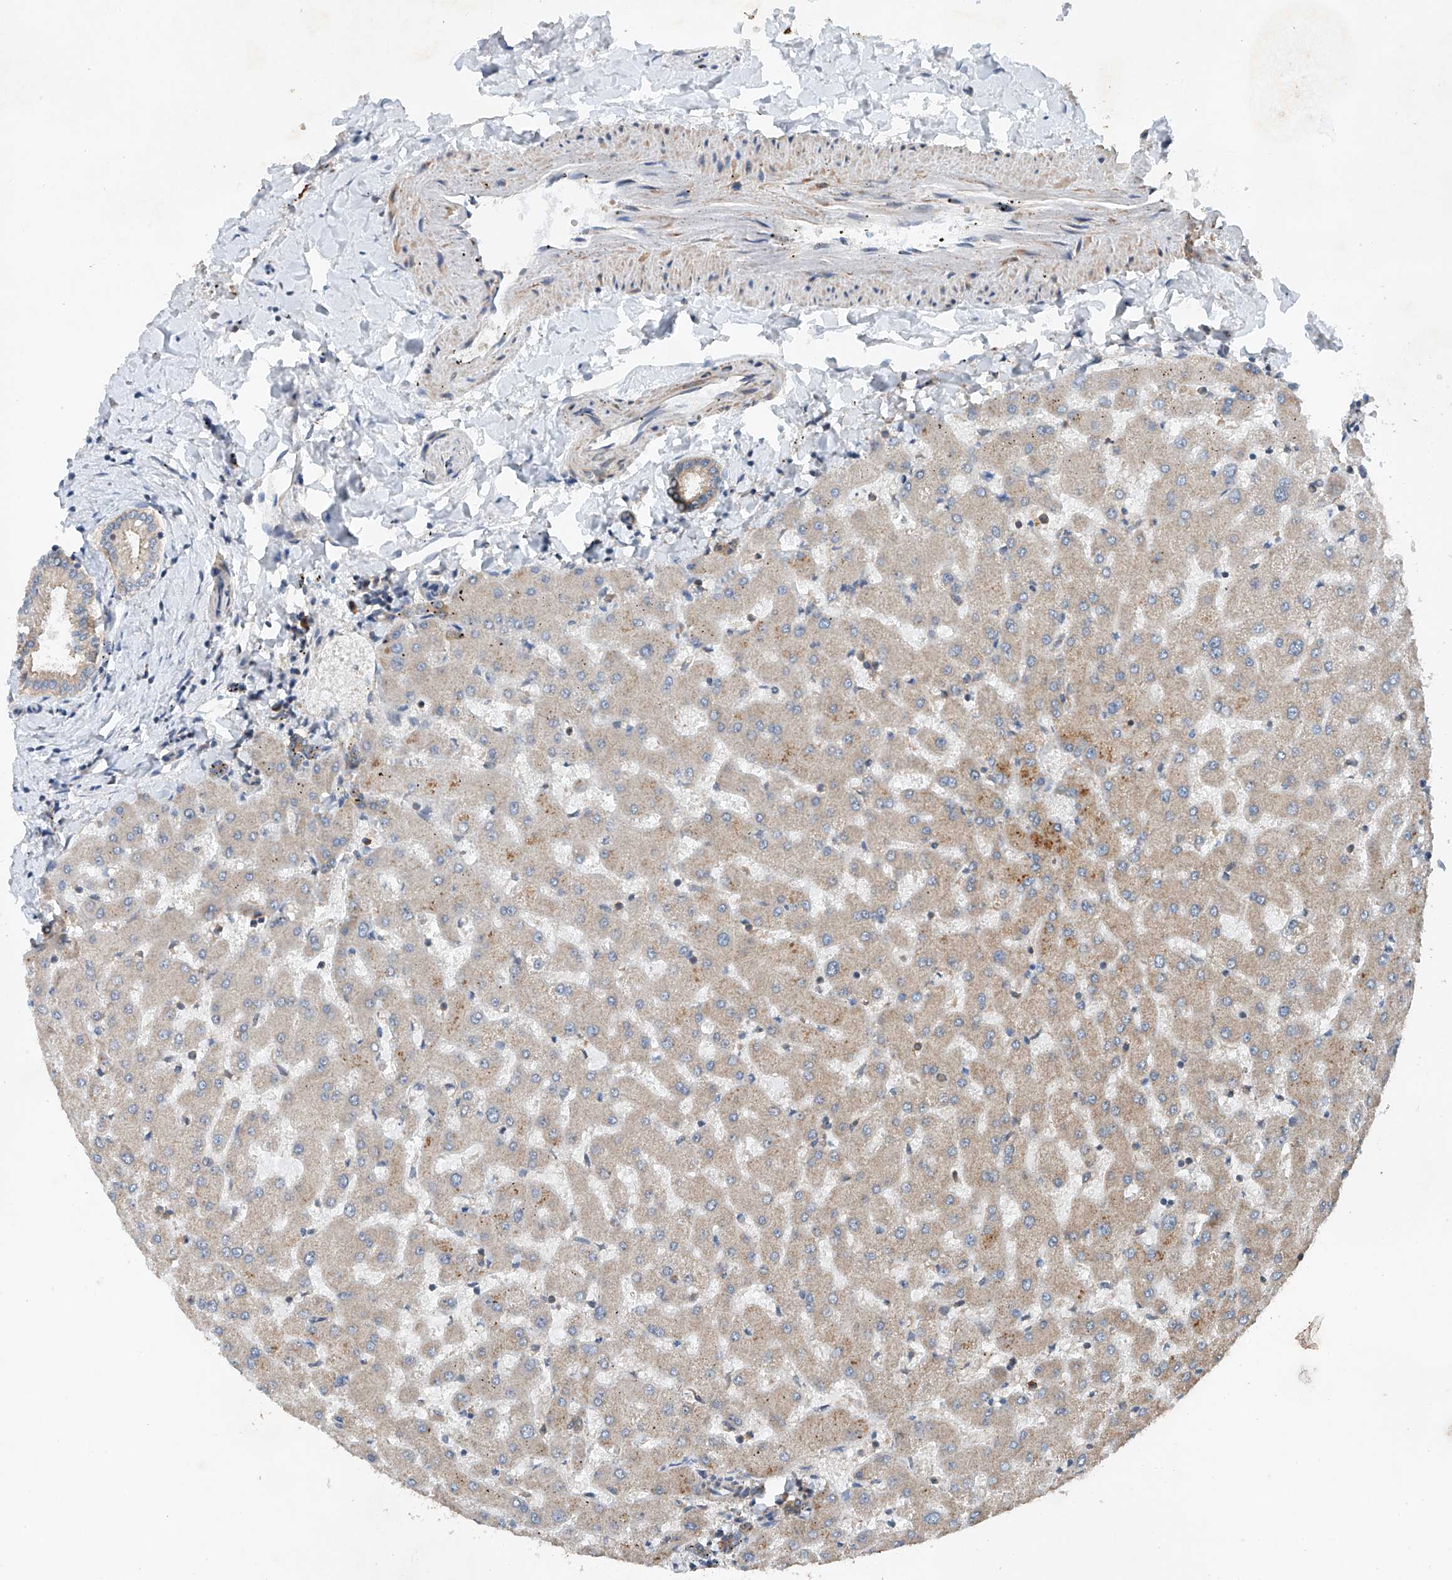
{"staining": {"intensity": "weak", "quantity": "25%-75%", "location": "cytoplasmic/membranous"}, "tissue": "liver", "cell_type": "Cholangiocytes", "image_type": "normal", "snomed": [{"axis": "morphology", "description": "Normal tissue, NOS"}, {"axis": "topography", "description": "Liver"}], "caption": "Immunohistochemical staining of benign liver reveals weak cytoplasmic/membranous protein expression in about 25%-75% of cholangiocytes. (Stains: DAB in brown, nuclei in blue, Microscopy: brightfield microscopy at high magnification).", "gene": "CEP85L", "patient": {"sex": "female", "age": 63}}